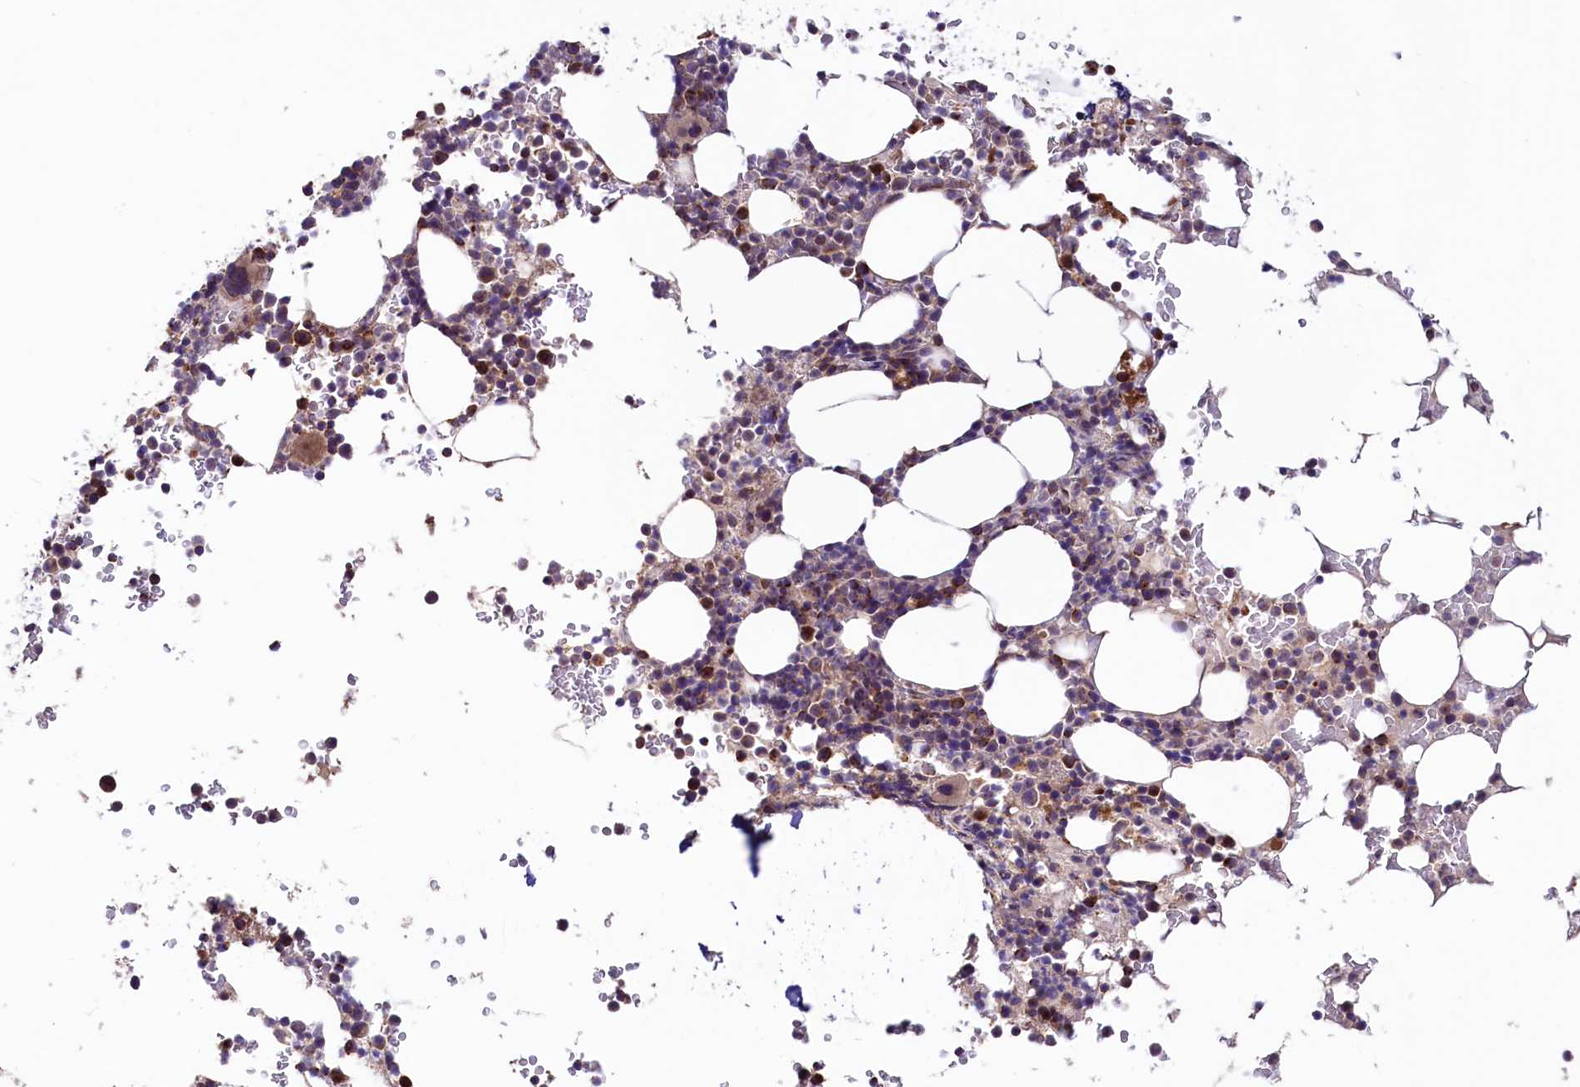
{"staining": {"intensity": "moderate", "quantity": "<25%", "location": "cytoplasmic/membranous"}, "tissue": "bone marrow", "cell_type": "Hematopoietic cells", "image_type": "normal", "snomed": [{"axis": "morphology", "description": "Normal tissue, NOS"}, {"axis": "topography", "description": "Bone marrow"}], "caption": "Bone marrow stained for a protein (brown) demonstrates moderate cytoplasmic/membranous positive expression in about <25% of hematopoietic cells.", "gene": "STARD5", "patient": {"sex": "male", "age": 58}}